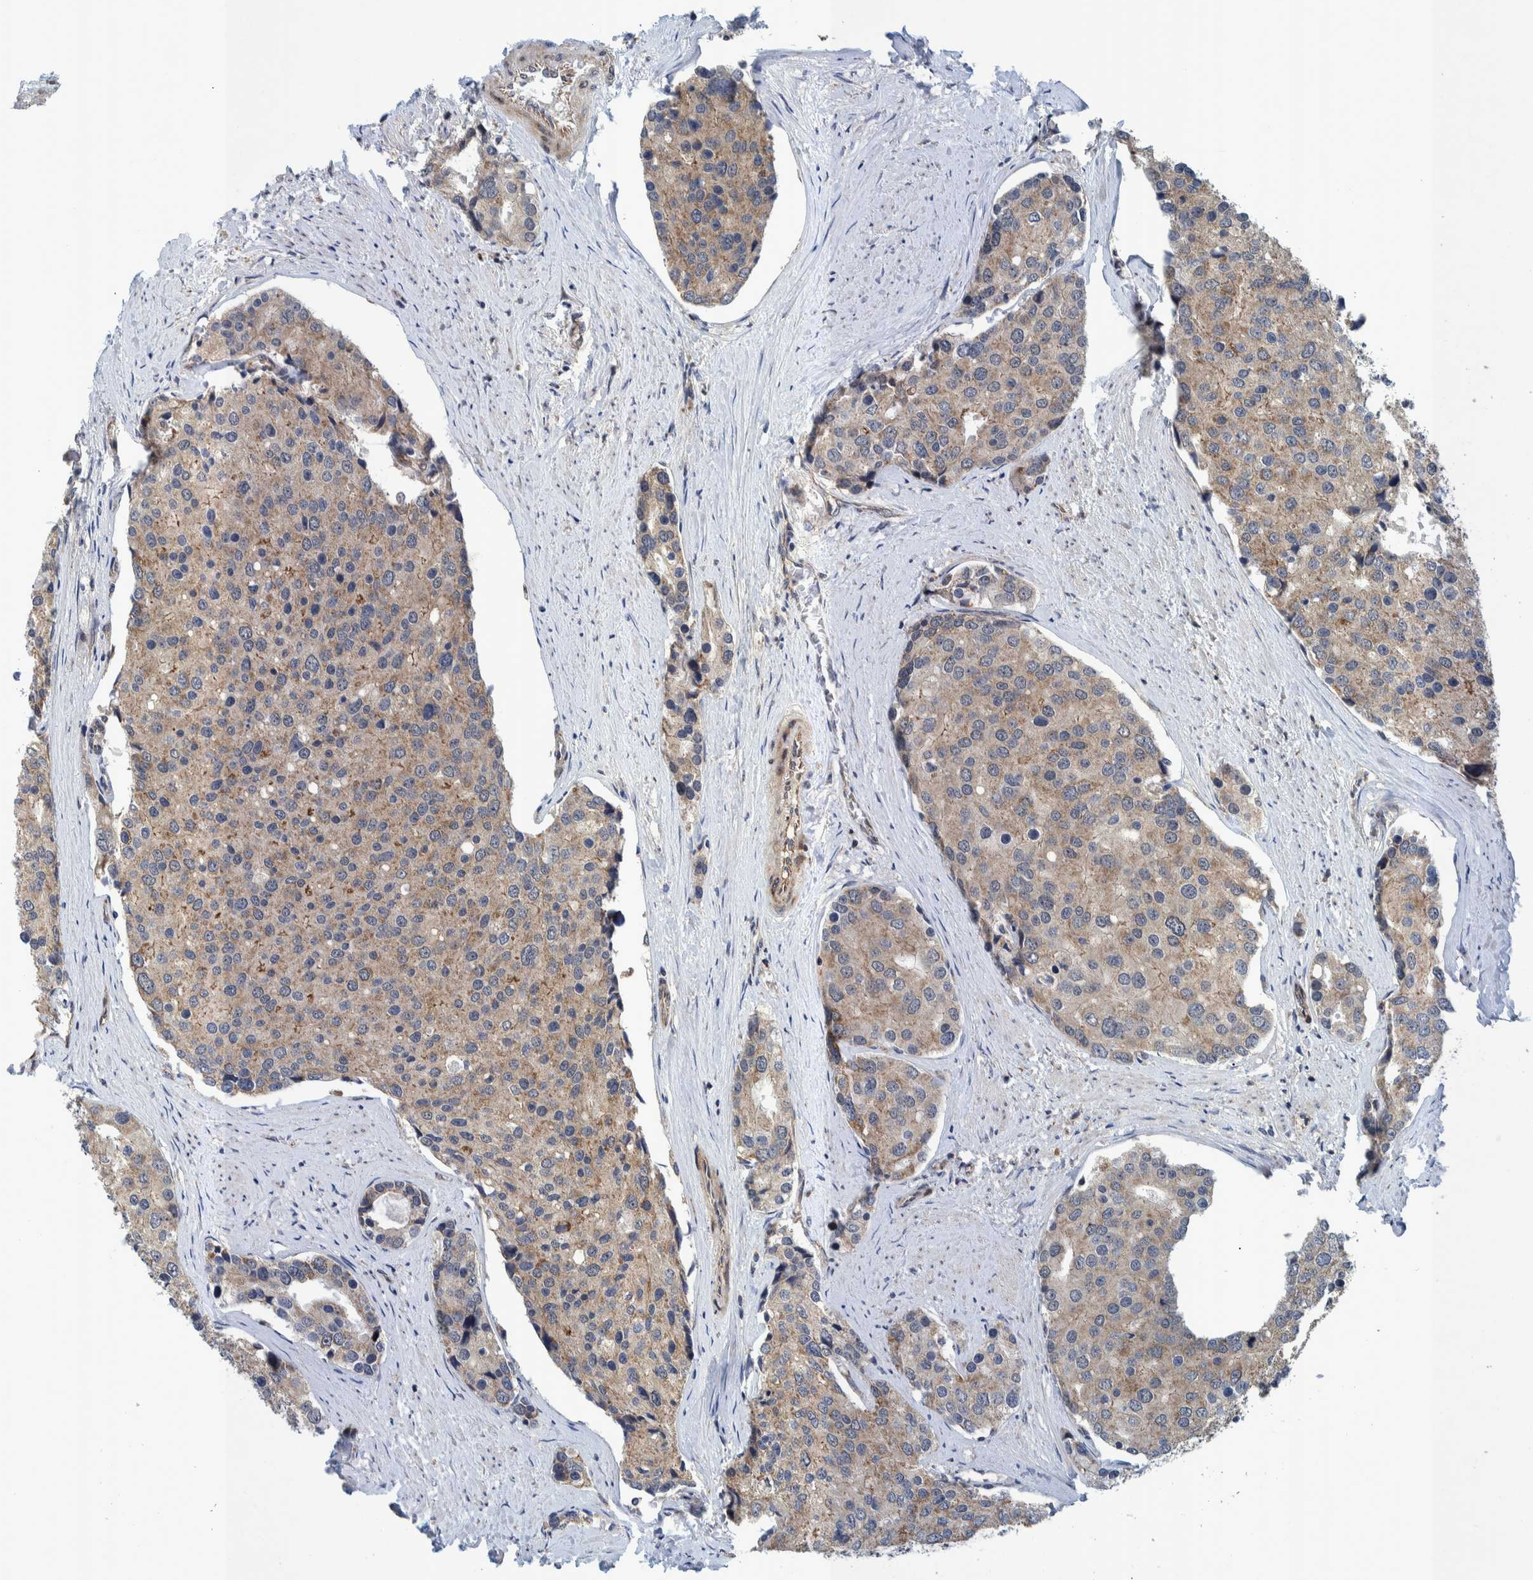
{"staining": {"intensity": "weak", "quantity": ">75%", "location": "cytoplasmic/membranous"}, "tissue": "prostate cancer", "cell_type": "Tumor cells", "image_type": "cancer", "snomed": [{"axis": "morphology", "description": "Adenocarcinoma, High grade"}, {"axis": "topography", "description": "Prostate"}], "caption": "Protein staining of prostate cancer tissue displays weak cytoplasmic/membranous positivity in approximately >75% of tumor cells. (brown staining indicates protein expression, while blue staining denotes nuclei).", "gene": "MRPS7", "patient": {"sex": "male", "age": 50}}